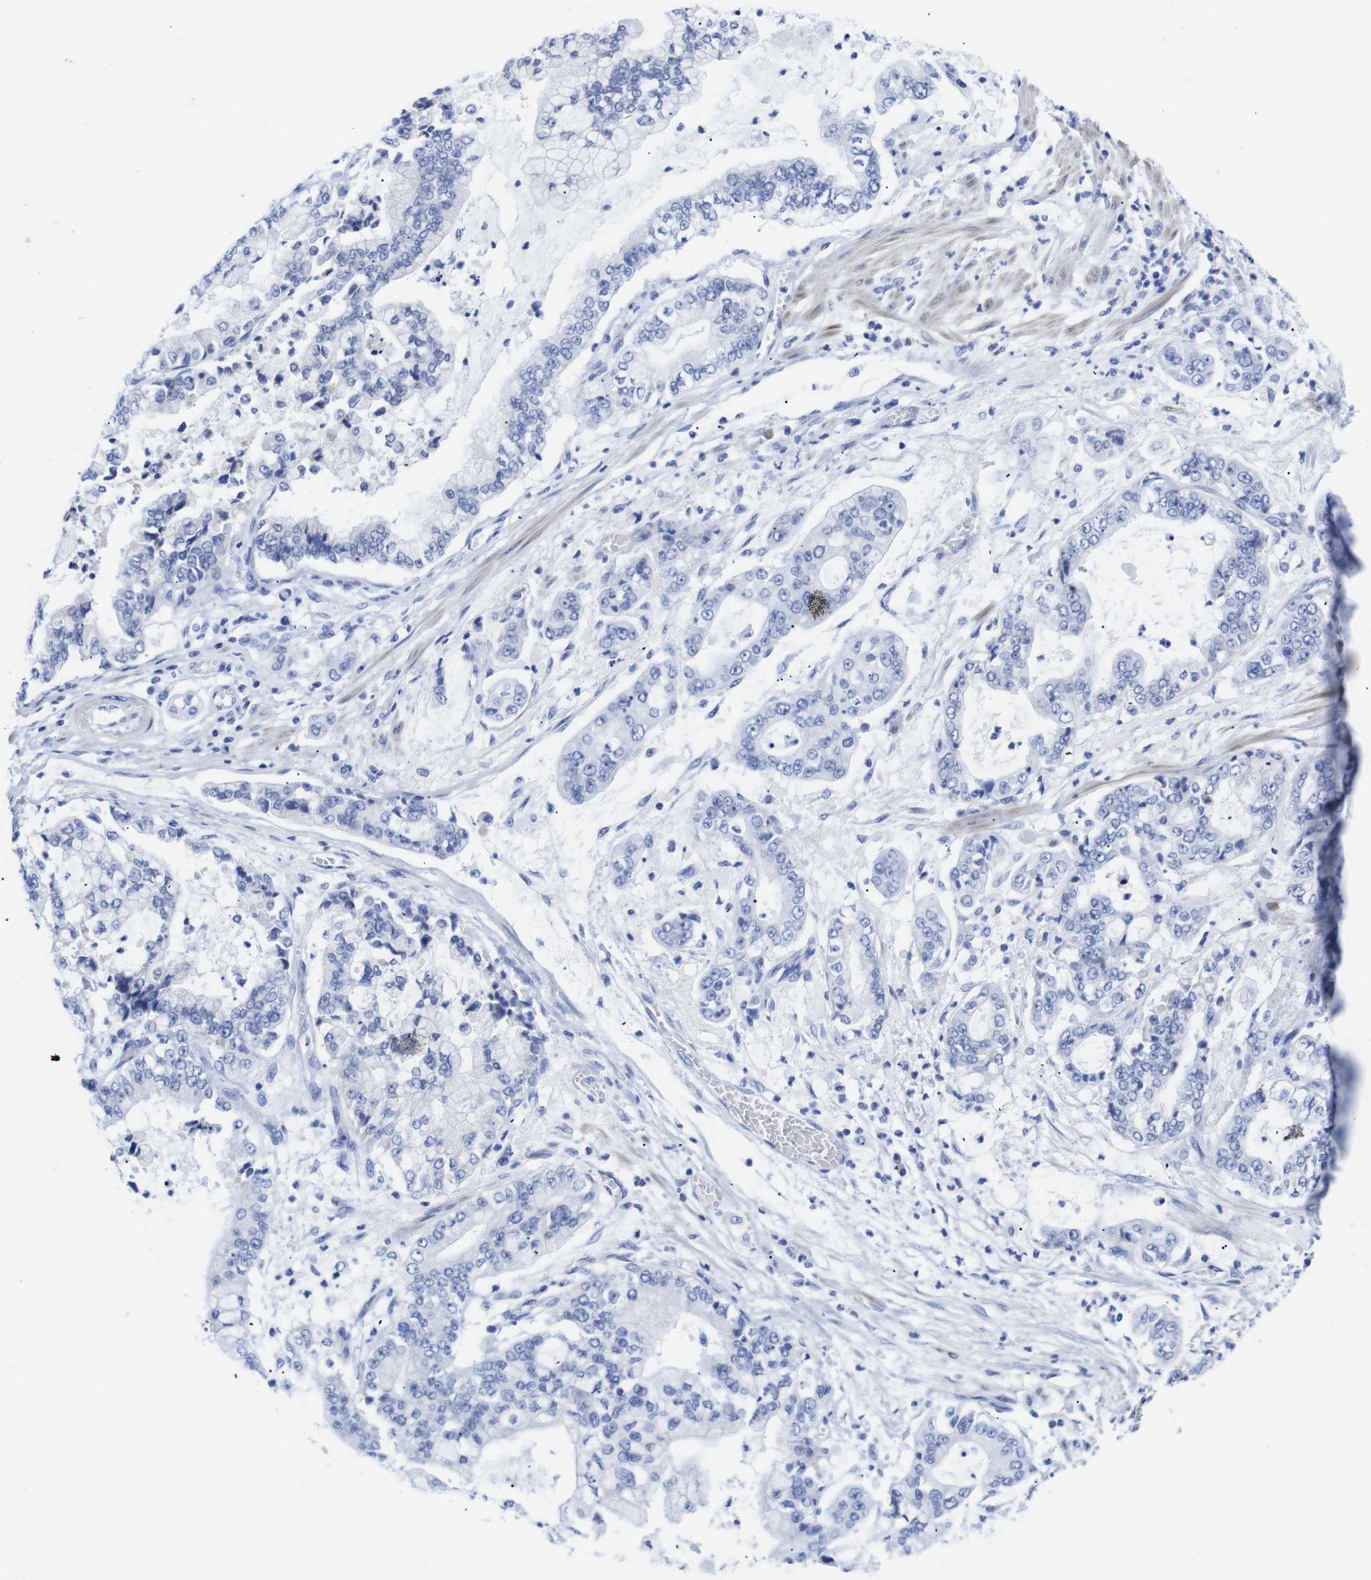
{"staining": {"intensity": "negative", "quantity": "none", "location": "none"}, "tissue": "stomach cancer", "cell_type": "Tumor cells", "image_type": "cancer", "snomed": [{"axis": "morphology", "description": "Adenocarcinoma, NOS"}, {"axis": "topography", "description": "Stomach"}], "caption": "Tumor cells show no significant protein expression in stomach adenocarcinoma. (DAB IHC visualized using brightfield microscopy, high magnification).", "gene": "LRRC55", "patient": {"sex": "male", "age": 76}}